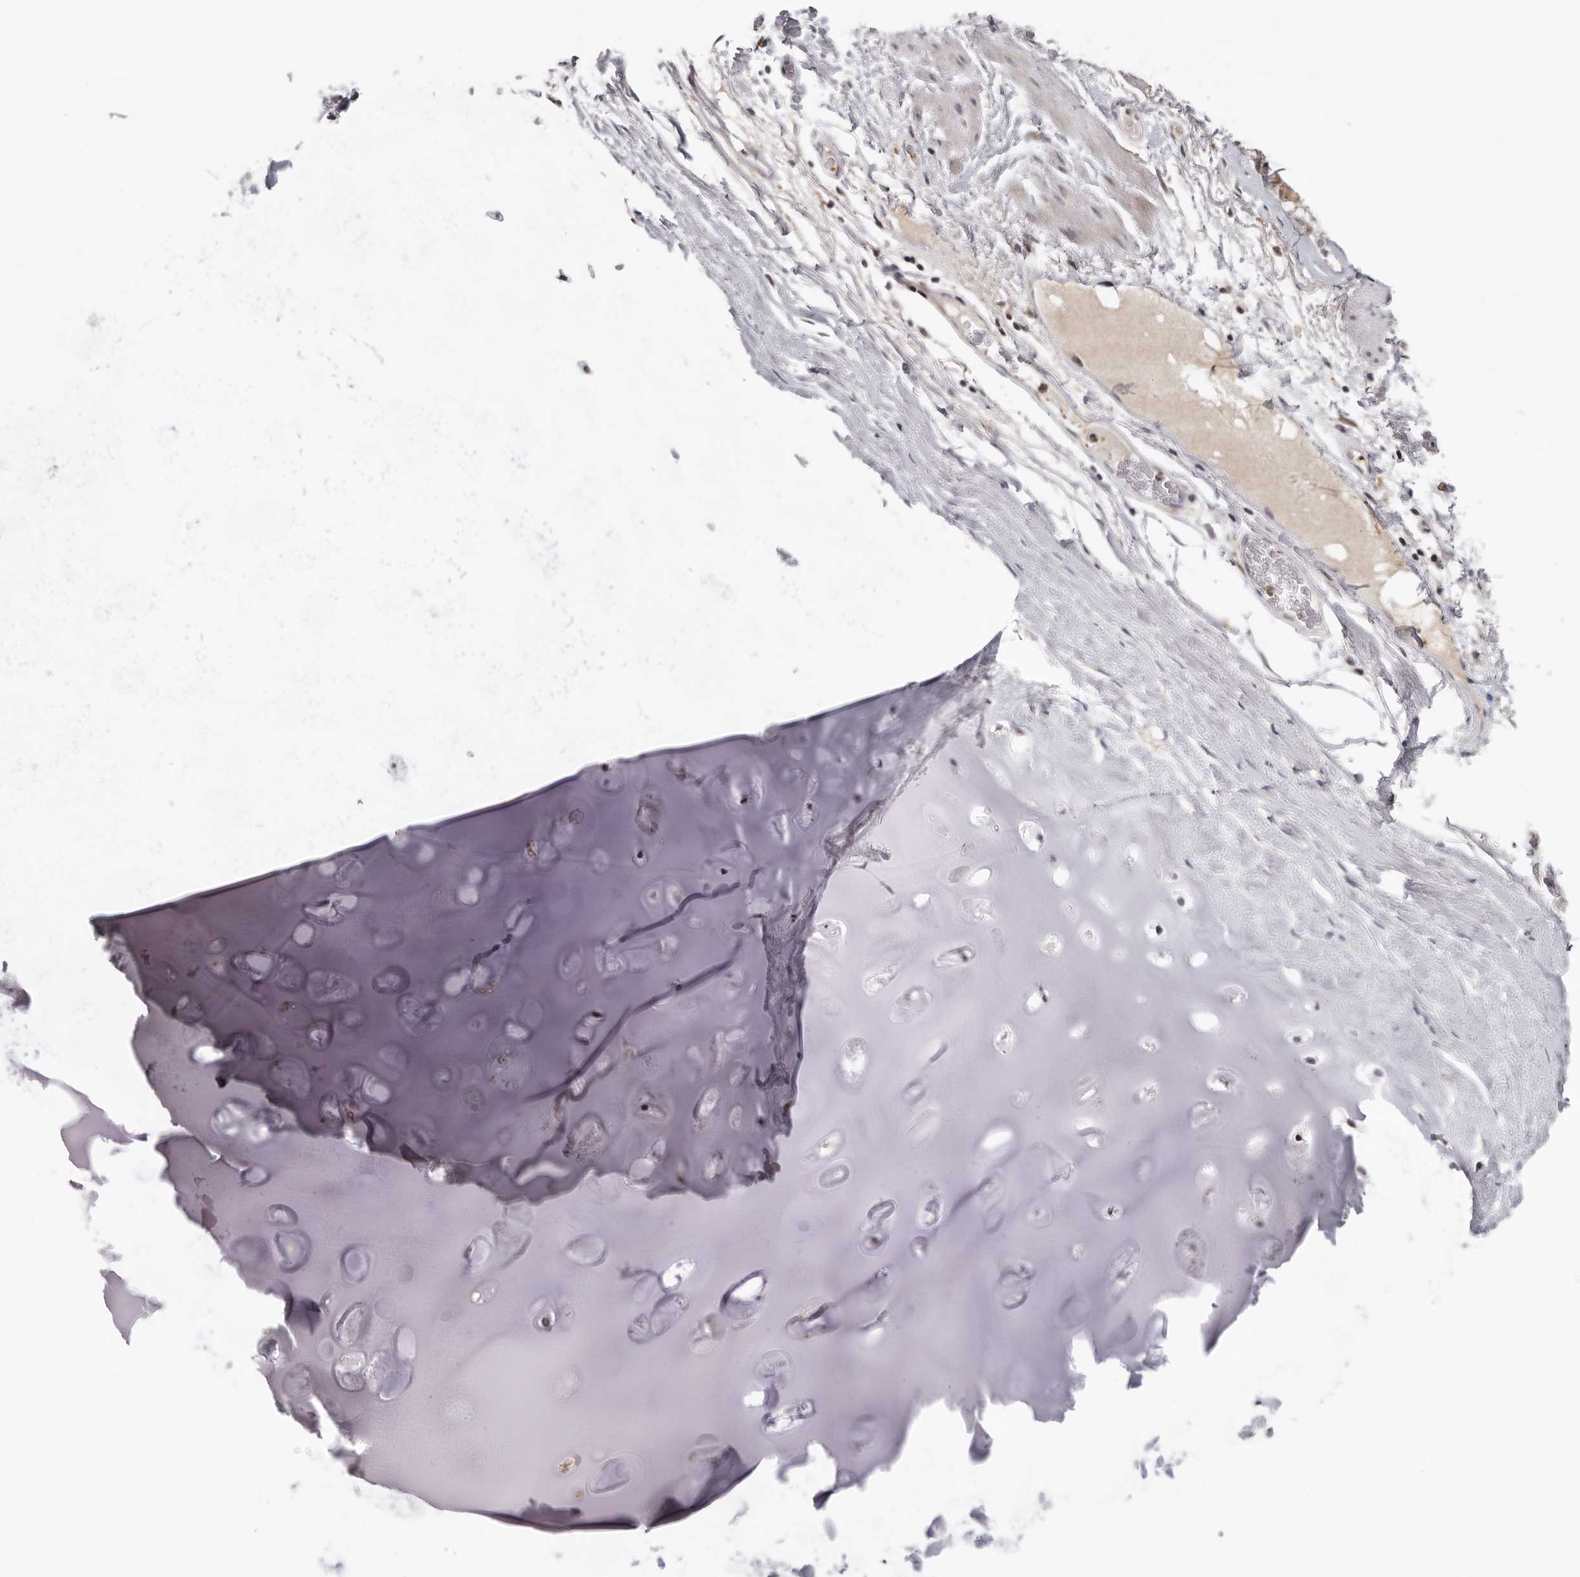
{"staining": {"intensity": "negative", "quantity": "none", "location": "none"}, "tissue": "soft tissue", "cell_type": "Chondrocytes", "image_type": "normal", "snomed": [{"axis": "morphology", "description": "Normal tissue, NOS"}, {"axis": "topography", "description": "Bronchus"}], "caption": "Immunohistochemistry (IHC) micrograph of benign soft tissue stained for a protein (brown), which reveals no positivity in chondrocytes.", "gene": "KIF2B", "patient": {"sex": "male", "age": 66}}